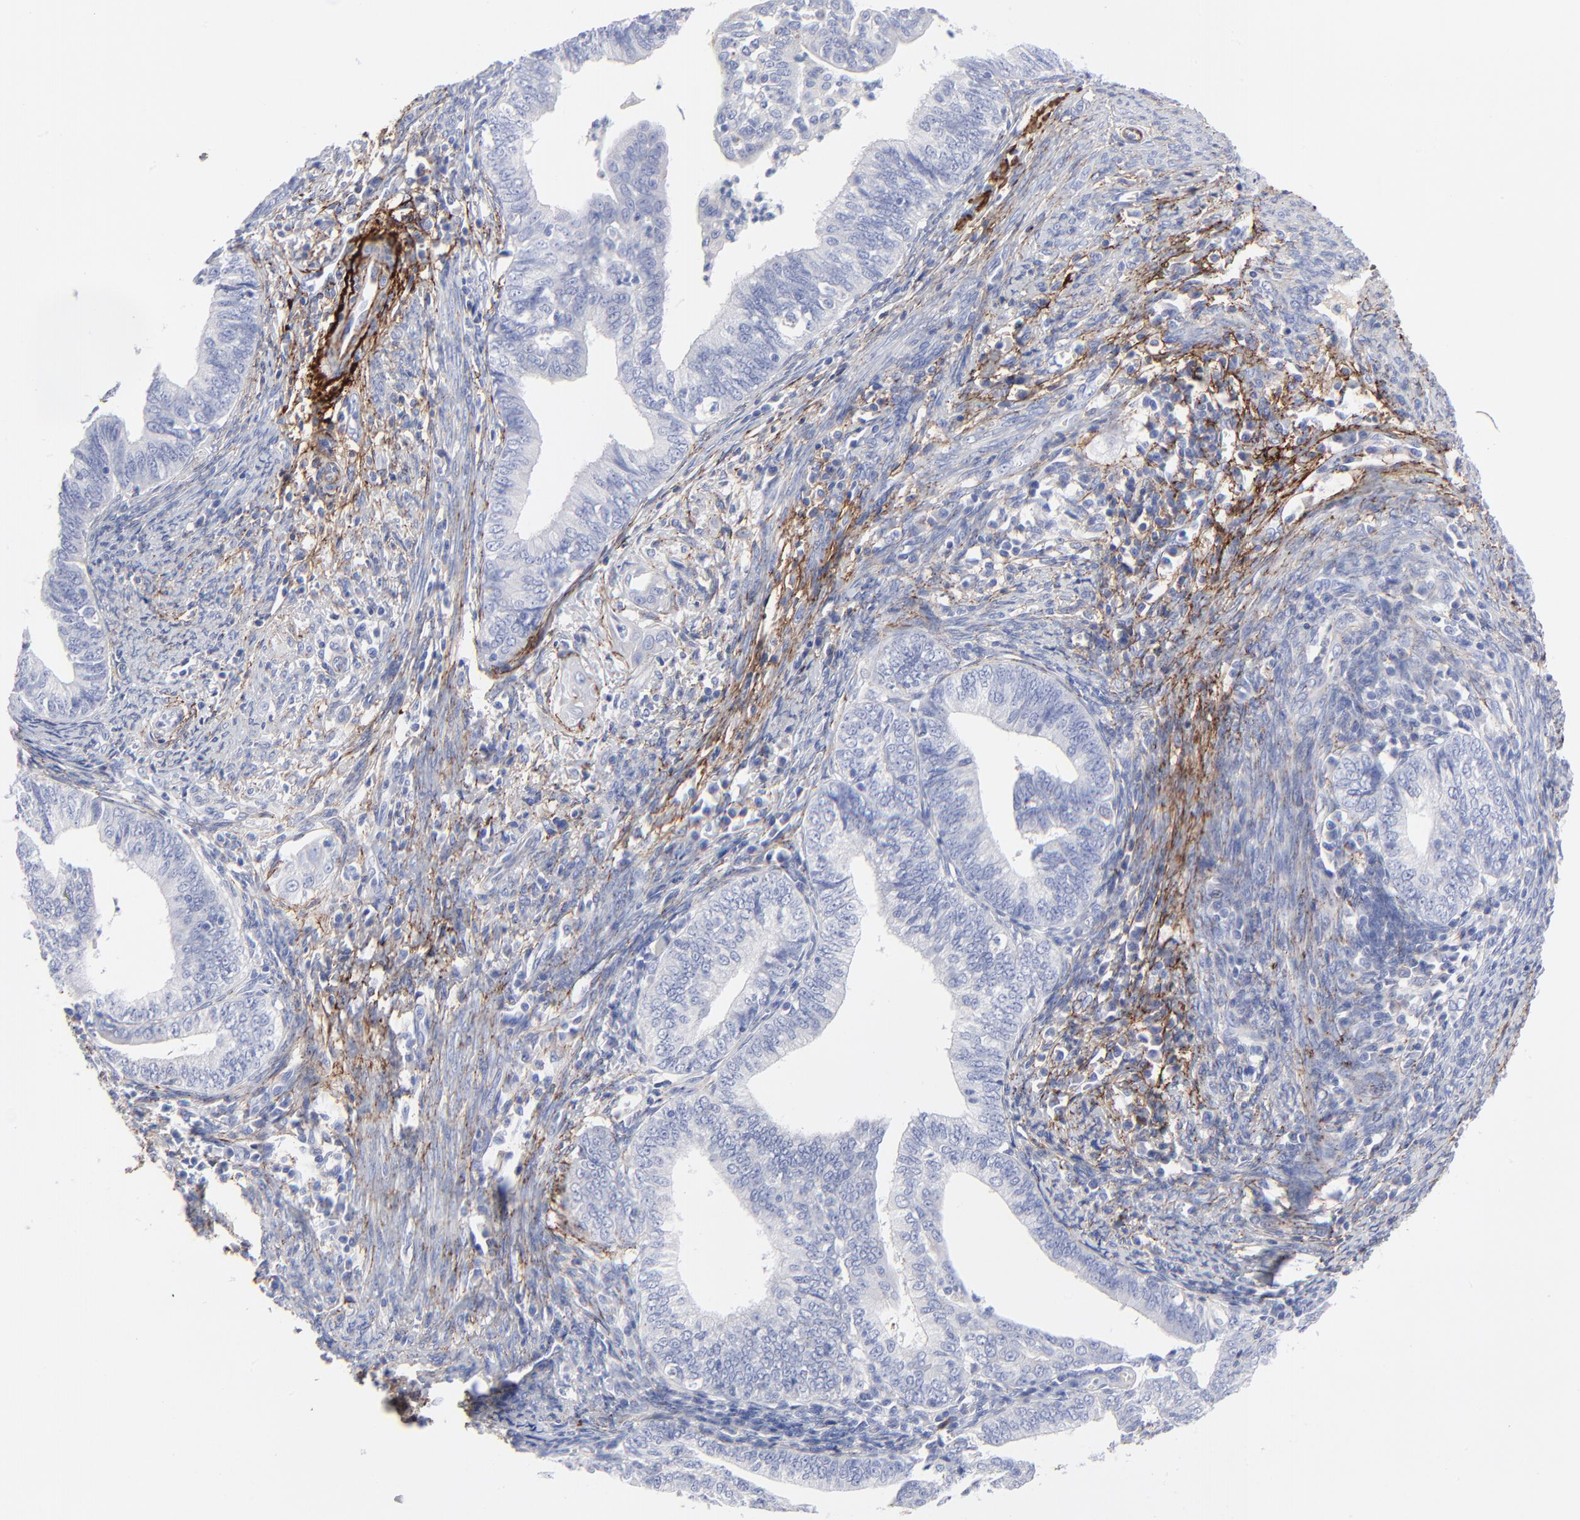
{"staining": {"intensity": "negative", "quantity": "none", "location": "none"}, "tissue": "endometrial cancer", "cell_type": "Tumor cells", "image_type": "cancer", "snomed": [{"axis": "morphology", "description": "Adenocarcinoma, NOS"}, {"axis": "topography", "description": "Endometrium"}], "caption": "Human adenocarcinoma (endometrial) stained for a protein using immunohistochemistry reveals no staining in tumor cells.", "gene": "FBLN2", "patient": {"sex": "female", "age": 66}}